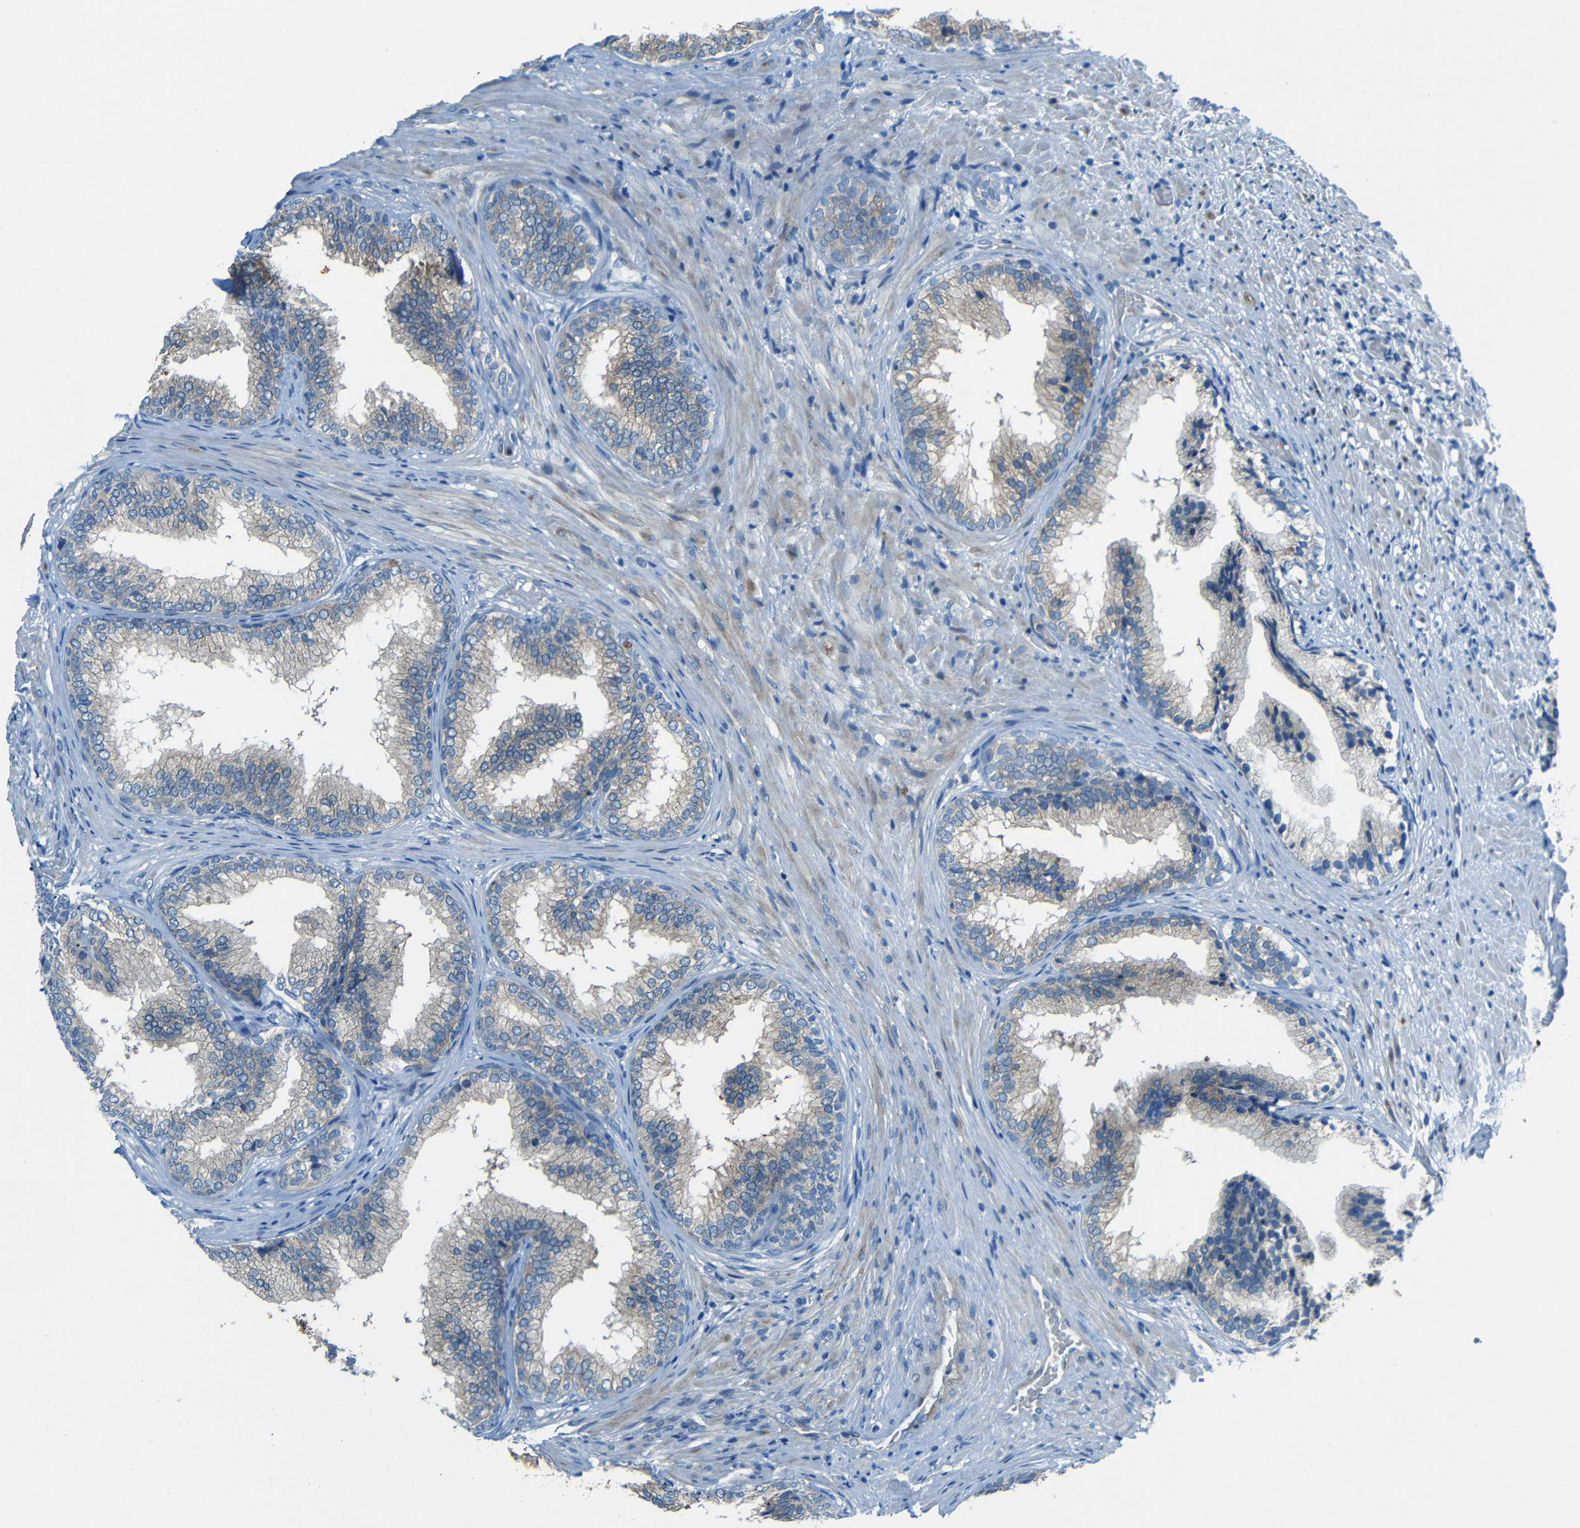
{"staining": {"intensity": "moderate", "quantity": "25%-75%", "location": "cytoplasmic/membranous"}, "tissue": "prostate", "cell_type": "Glandular cells", "image_type": "normal", "snomed": [{"axis": "morphology", "description": "Normal tissue, NOS"}, {"axis": "topography", "description": "Prostate"}], "caption": "This is an image of immunohistochemistry staining of unremarkable prostate, which shows moderate staining in the cytoplasmic/membranous of glandular cells.", "gene": "CYP26B1", "patient": {"sex": "male", "age": 76}}